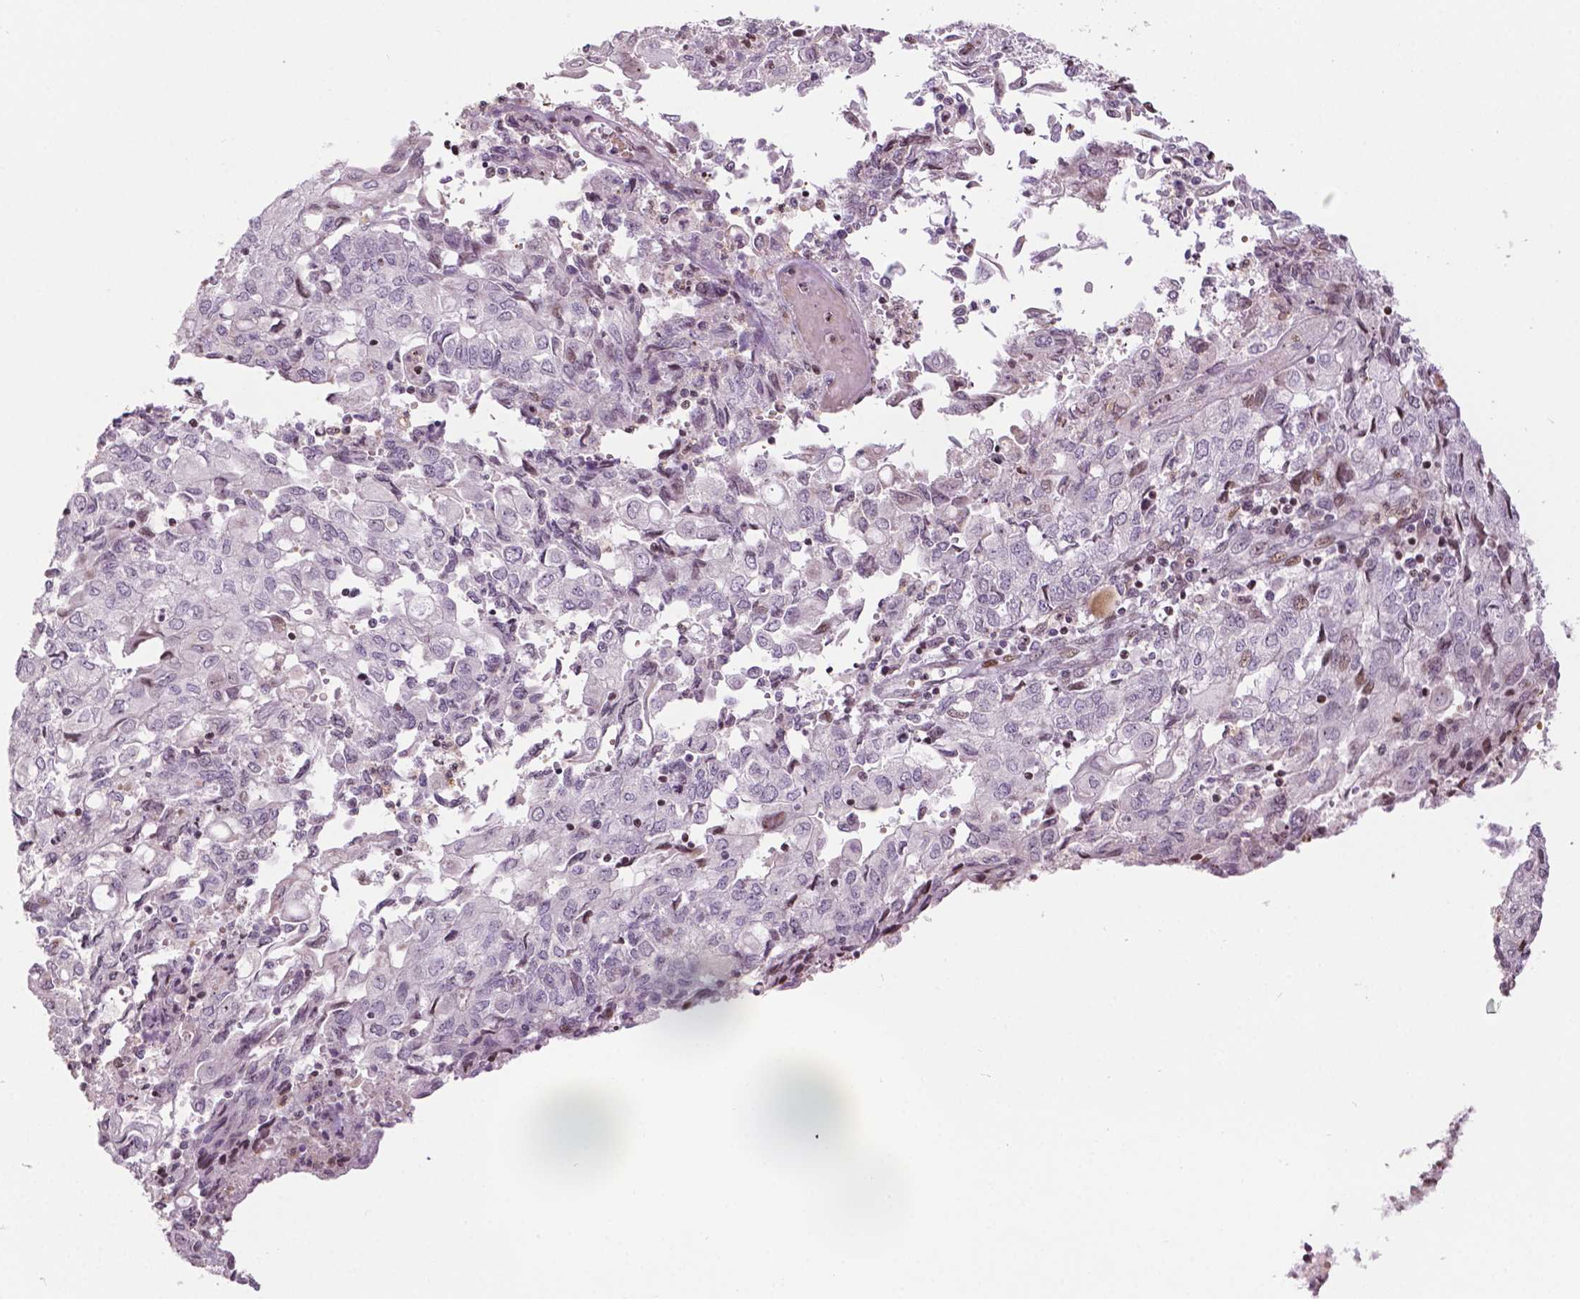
{"staining": {"intensity": "negative", "quantity": "none", "location": "none"}, "tissue": "endometrial cancer", "cell_type": "Tumor cells", "image_type": "cancer", "snomed": [{"axis": "morphology", "description": "Adenocarcinoma, NOS"}, {"axis": "topography", "description": "Endometrium"}], "caption": "Immunohistochemistry photomicrograph of neoplastic tissue: endometrial cancer stained with DAB (3,3'-diaminobenzidine) demonstrates no significant protein expression in tumor cells.", "gene": "PTPN18", "patient": {"sex": "female", "age": 54}}